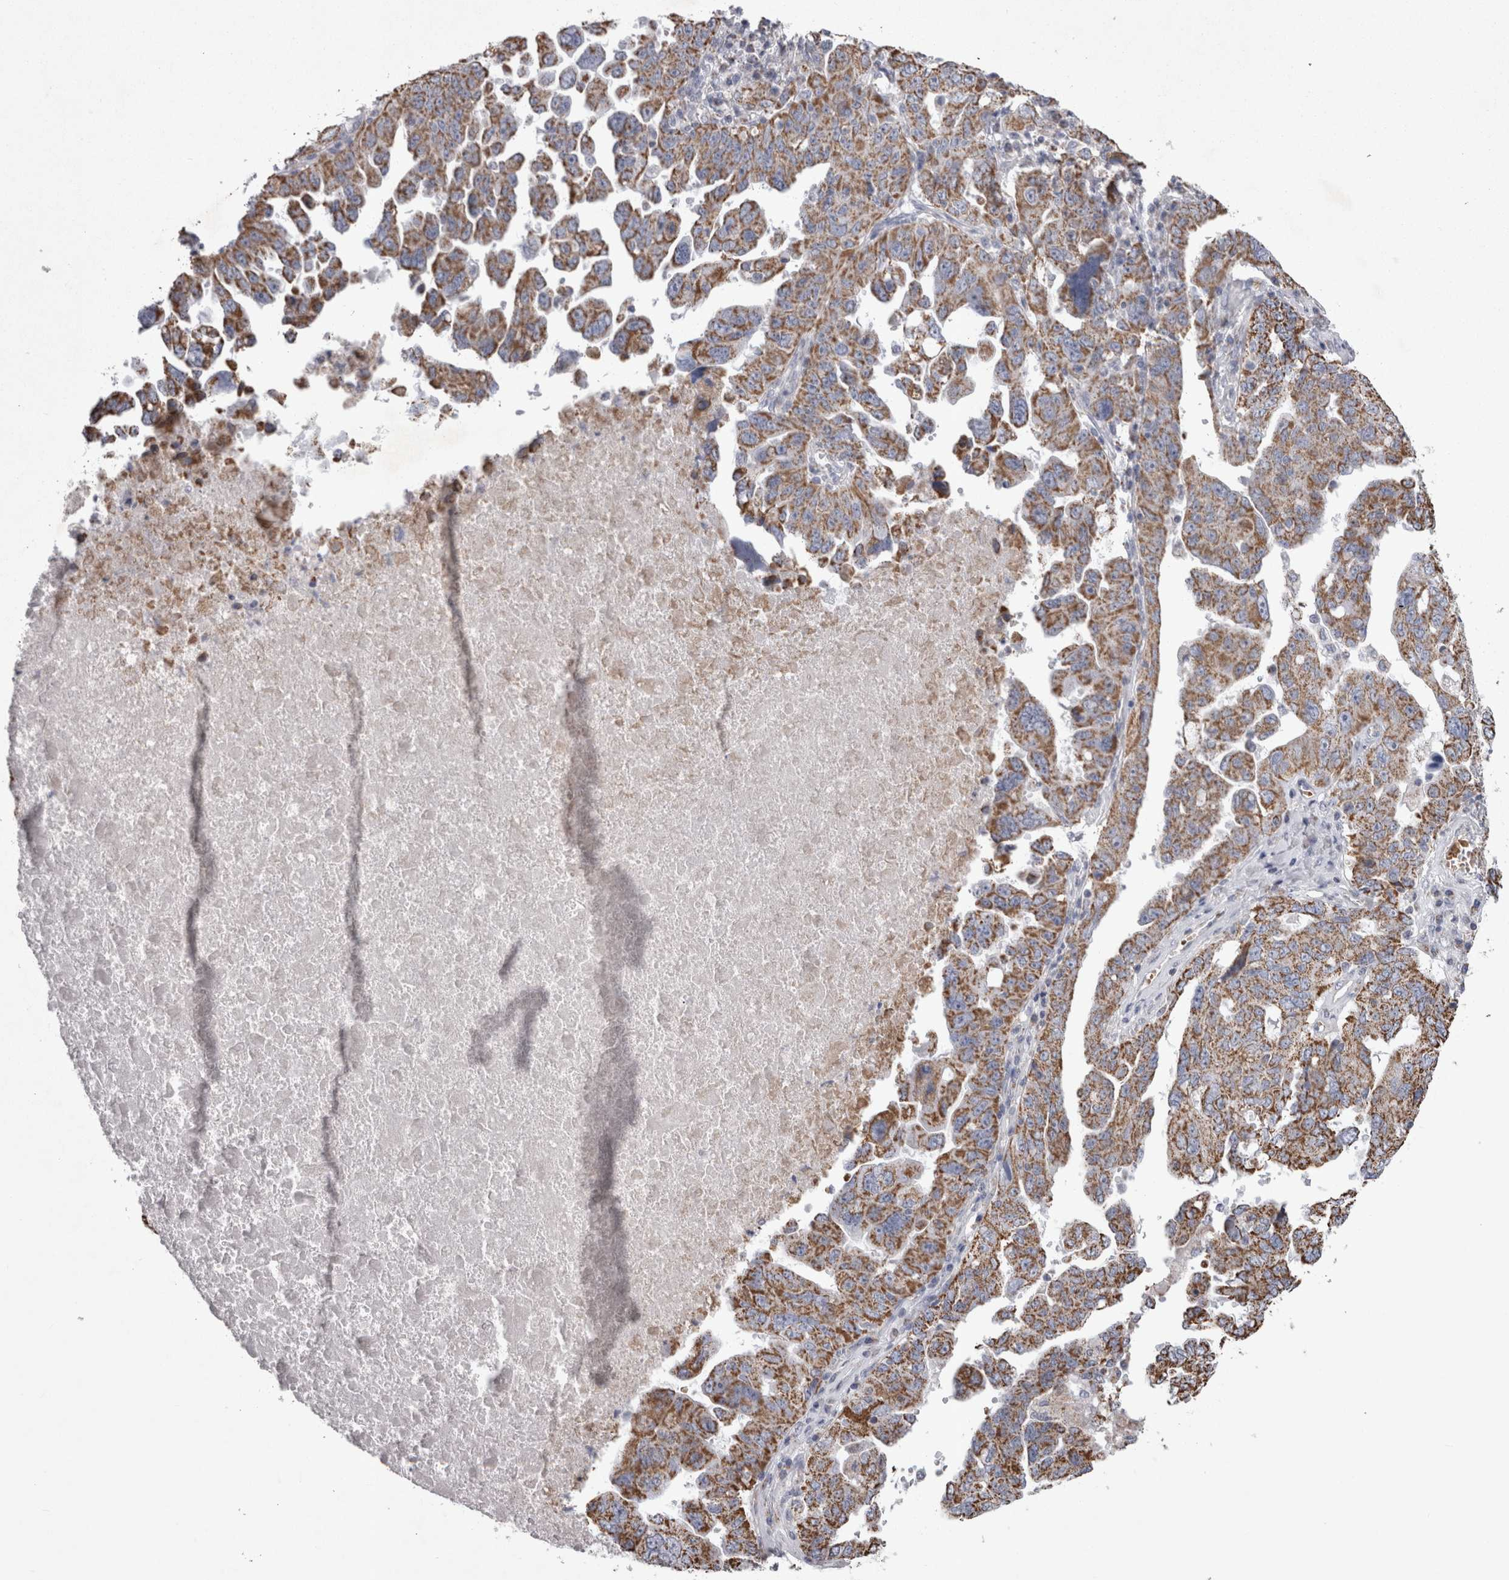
{"staining": {"intensity": "moderate", "quantity": ">75%", "location": "cytoplasmic/membranous"}, "tissue": "ovarian cancer", "cell_type": "Tumor cells", "image_type": "cancer", "snomed": [{"axis": "morphology", "description": "Carcinoma, endometroid"}, {"axis": "topography", "description": "Ovary"}], "caption": "Tumor cells display moderate cytoplasmic/membranous staining in approximately >75% of cells in ovarian cancer.", "gene": "HDHD3", "patient": {"sex": "female", "age": 62}}